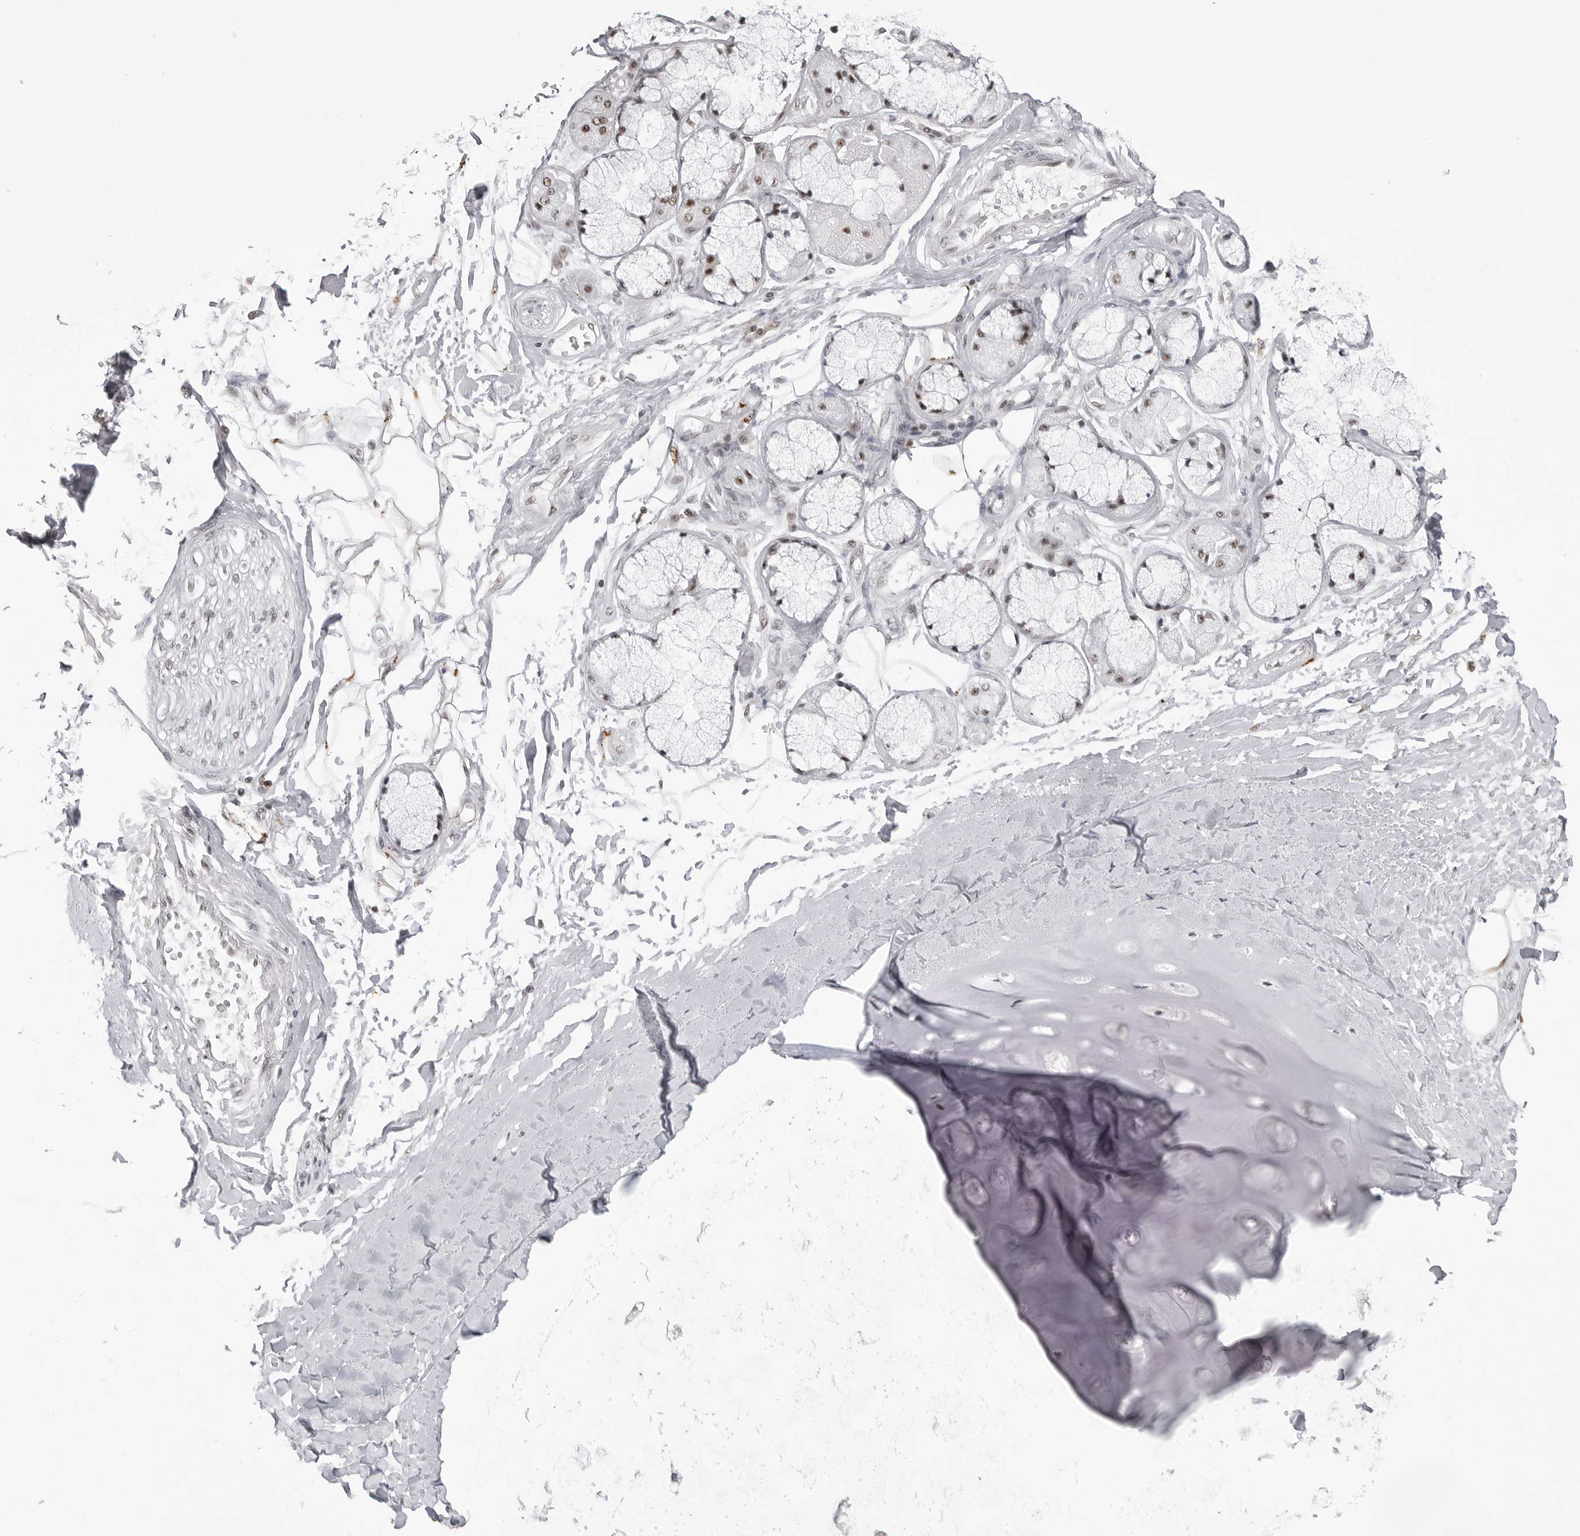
{"staining": {"intensity": "negative", "quantity": "none", "location": "none"}, "tissue": "adipose tissue", "cell_type": "Adipocytes", "image_type": "normal", "snomed": [{"axis": "morphology", "description": "Normal tissue, NOS"}, {"axis": "topography", "description": "Bronchus"}], "caption": "This is a image of IHC staining of benign adipose tissue, which shows no expression in adipocytes. (Stains: DAB IHC with hematoxylin counter stain, Microscopy: brightfield microscopy at high magnification).", "gene": "WRAP53", "patient": {"sex": "male", "age": 66}}